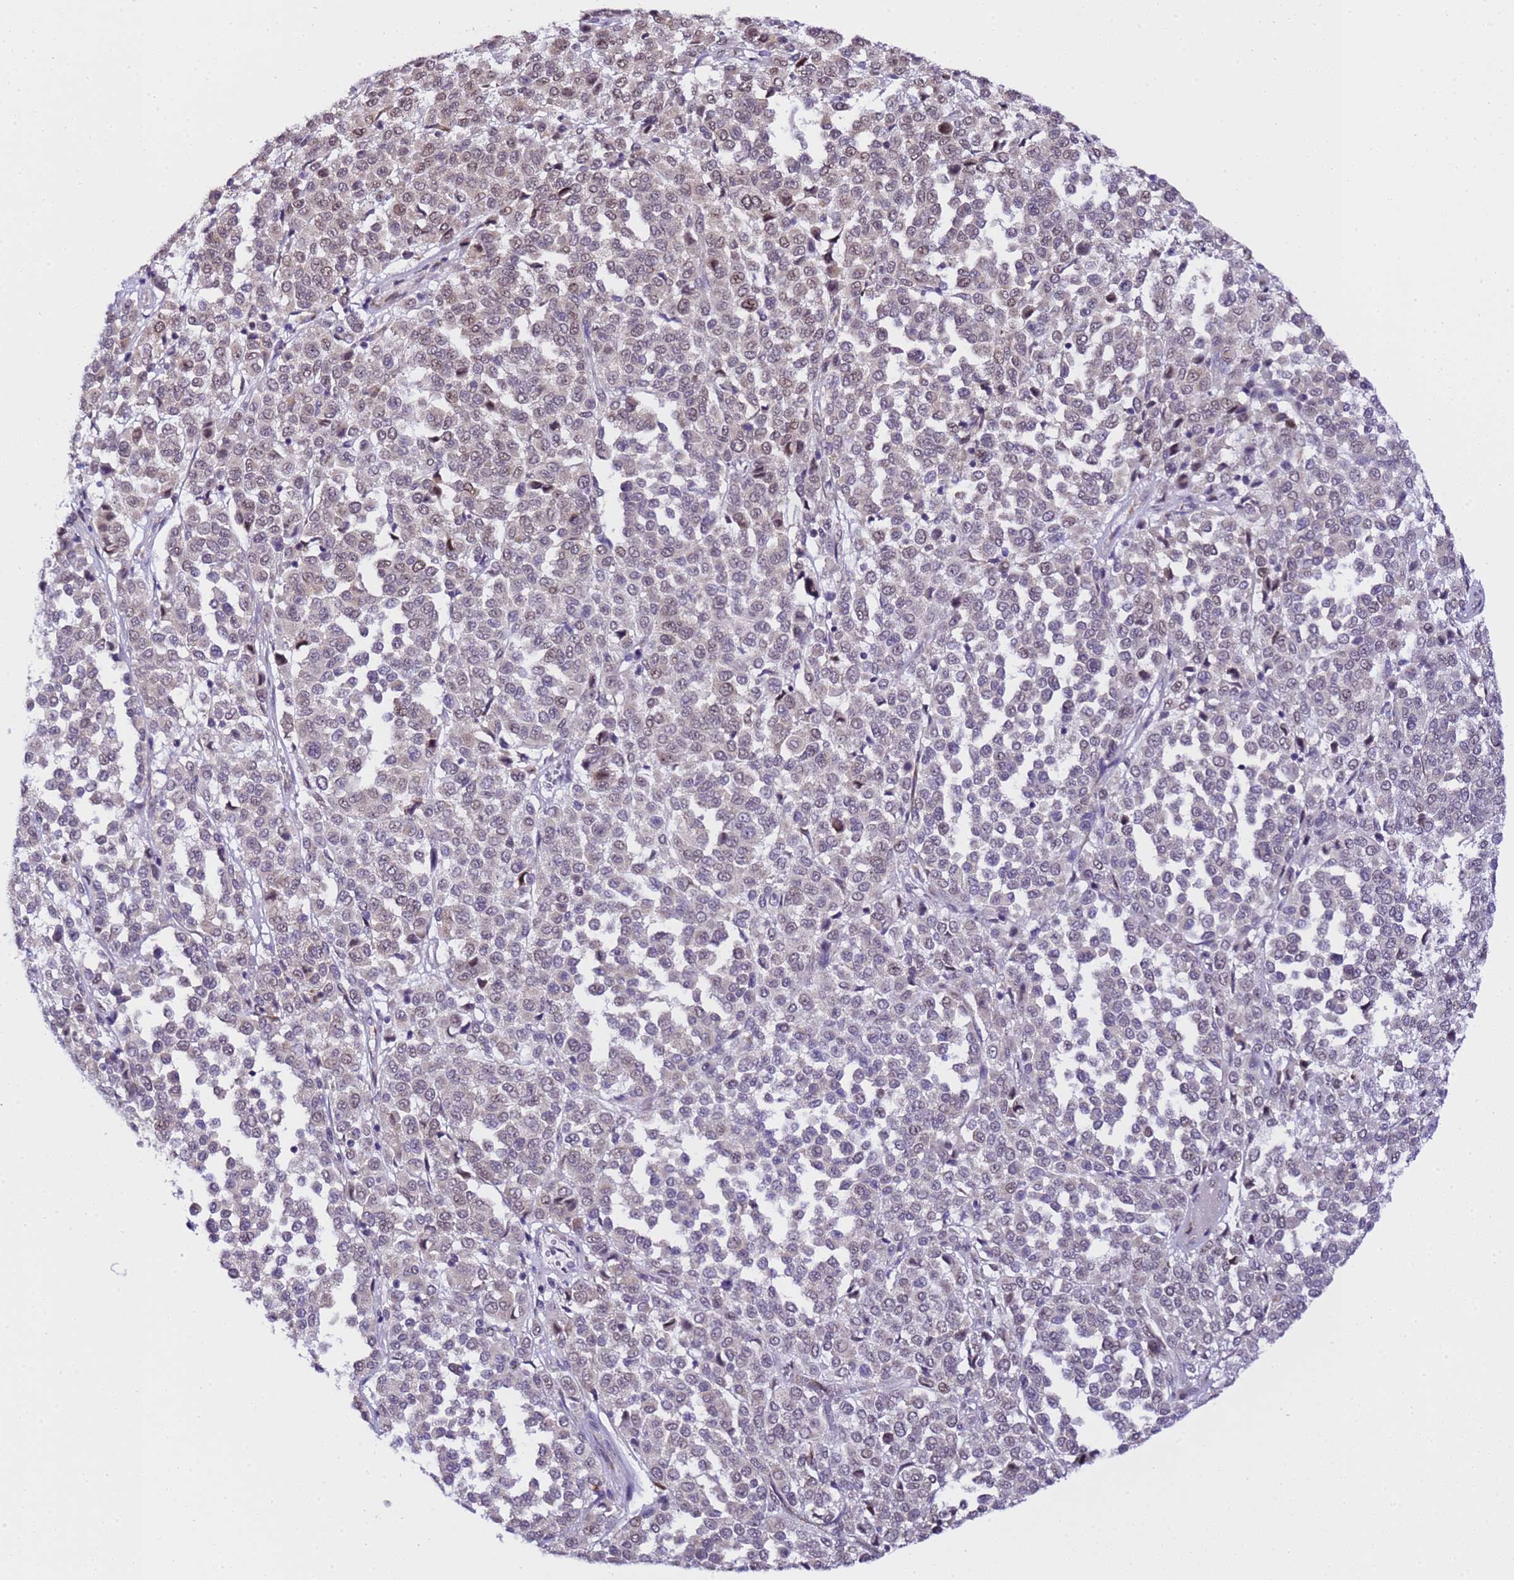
{"staining": {"intensity": "moderate", "quantity": "<25%", "location": "nuclear"}, "tissue": "melanoma", "cell_type": "Tumor cells", "image_type": "cancer", "snomed": [{"axis": "morphology", "description": "Malignant melanoma, Metastatic site"}, {"axis": "topography", "description": "Pancreas"}], "caption": "Human malignant melanoma (metastatic site) stained for a protein (brown) displays moderate nuclear positive positivity in about <25% of tumor cells.", "gene": "SLX4IP", "patient": {"sex": "female", "age": 30}}